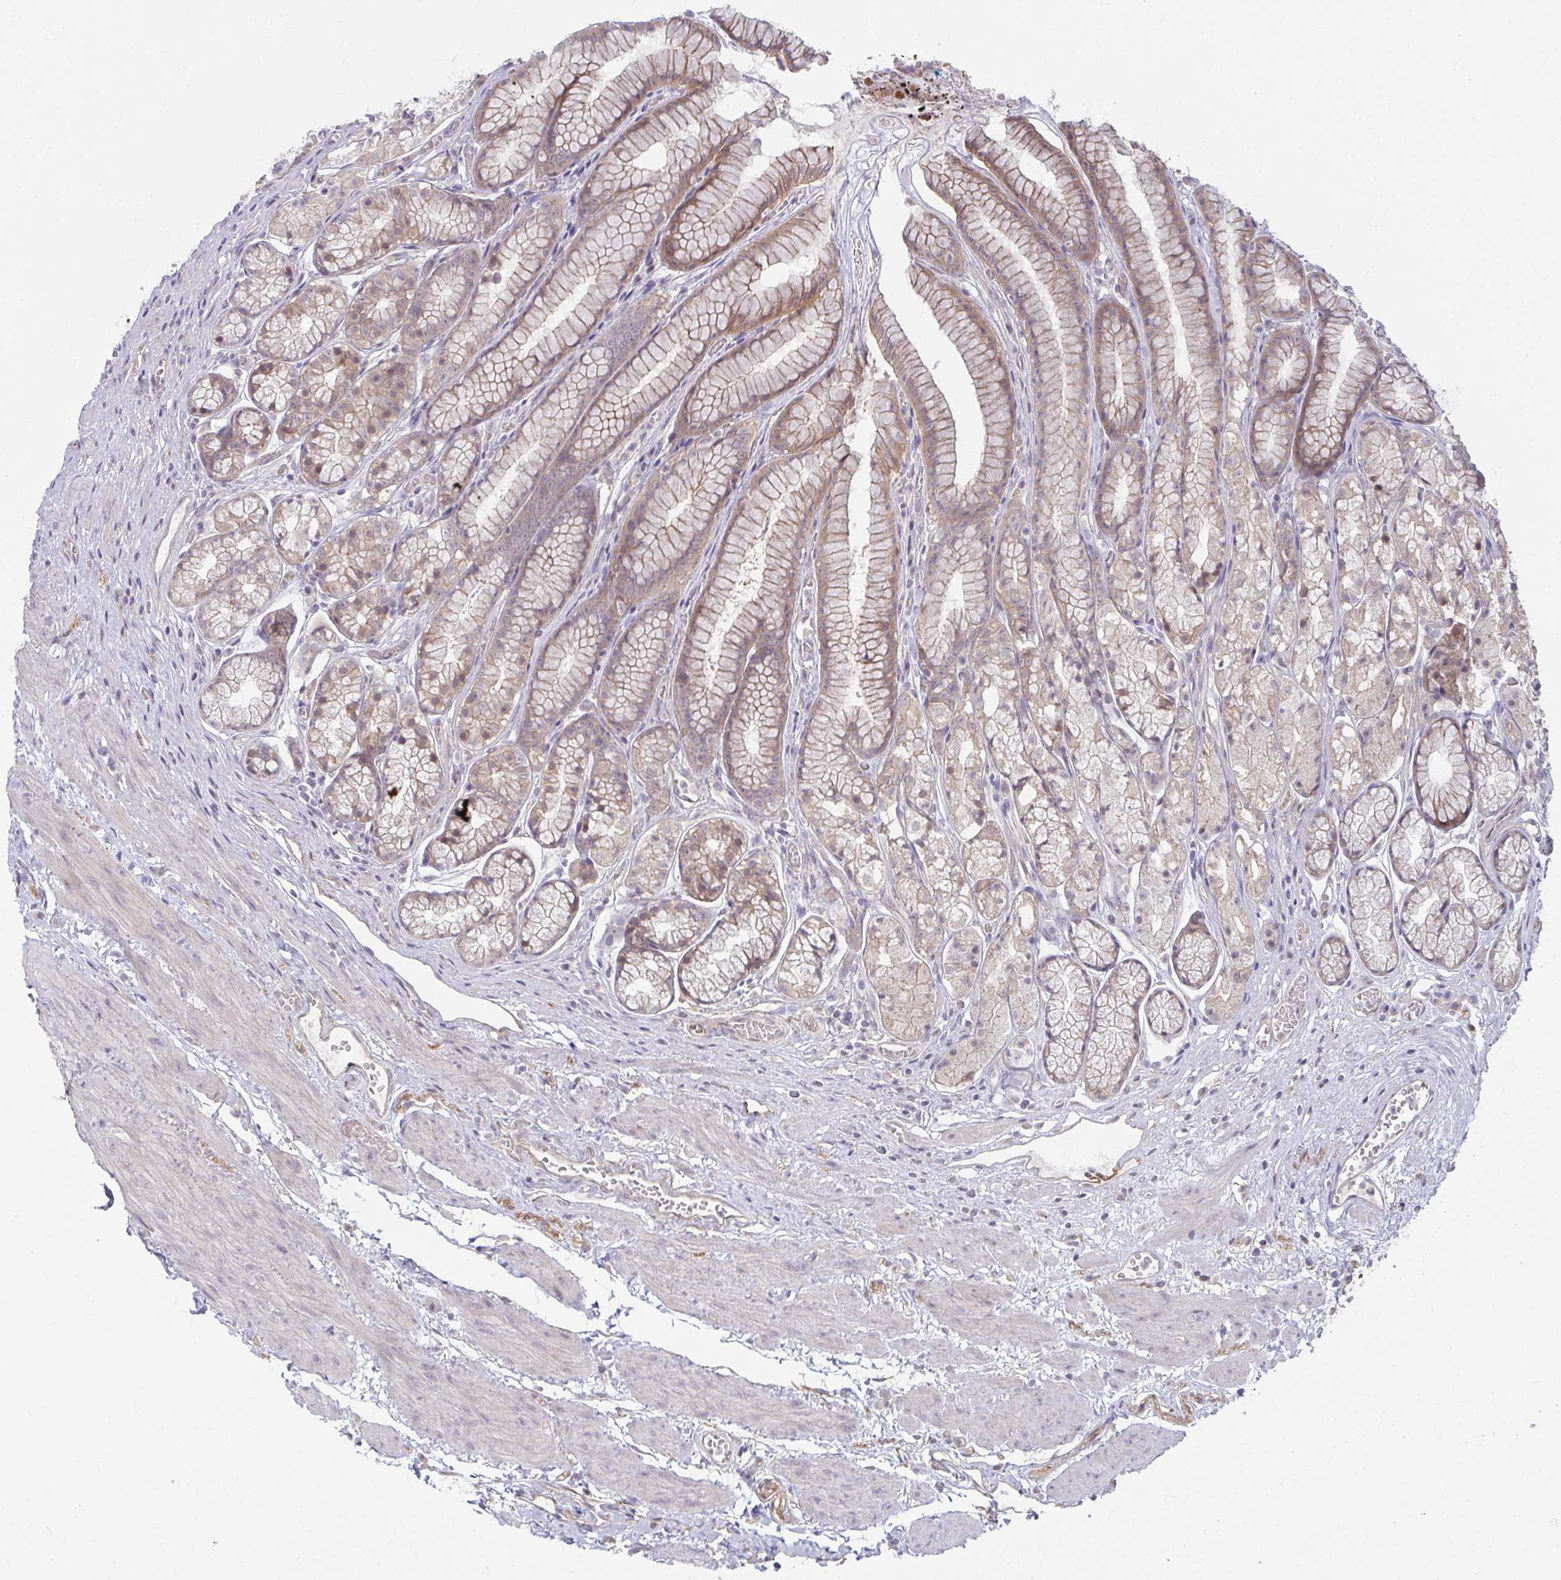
{"staining": {"intensity": "moderate", "quantity": ">75%", "location": "cytoplasmic/membranous,nuclear"}, "tissue": "stomach", "cell_type": "Glandular cells", "image_type": "normal", "snomed": [{"axis": "morphology", "description": "Normal tissue, NOS"}, {"axis": "topography", "description": "Smooth muscle"}, {"axis": "topography", "description": "Stomach"}], "caption": "Immunohistochemical staining of benign stomach demonstrates moderate cytoplasmic/membranous,nuclear protein expression in about >75% of glandular cells.", "gene": "CASP9", "patient": {"sex": "male", "age": 70}}